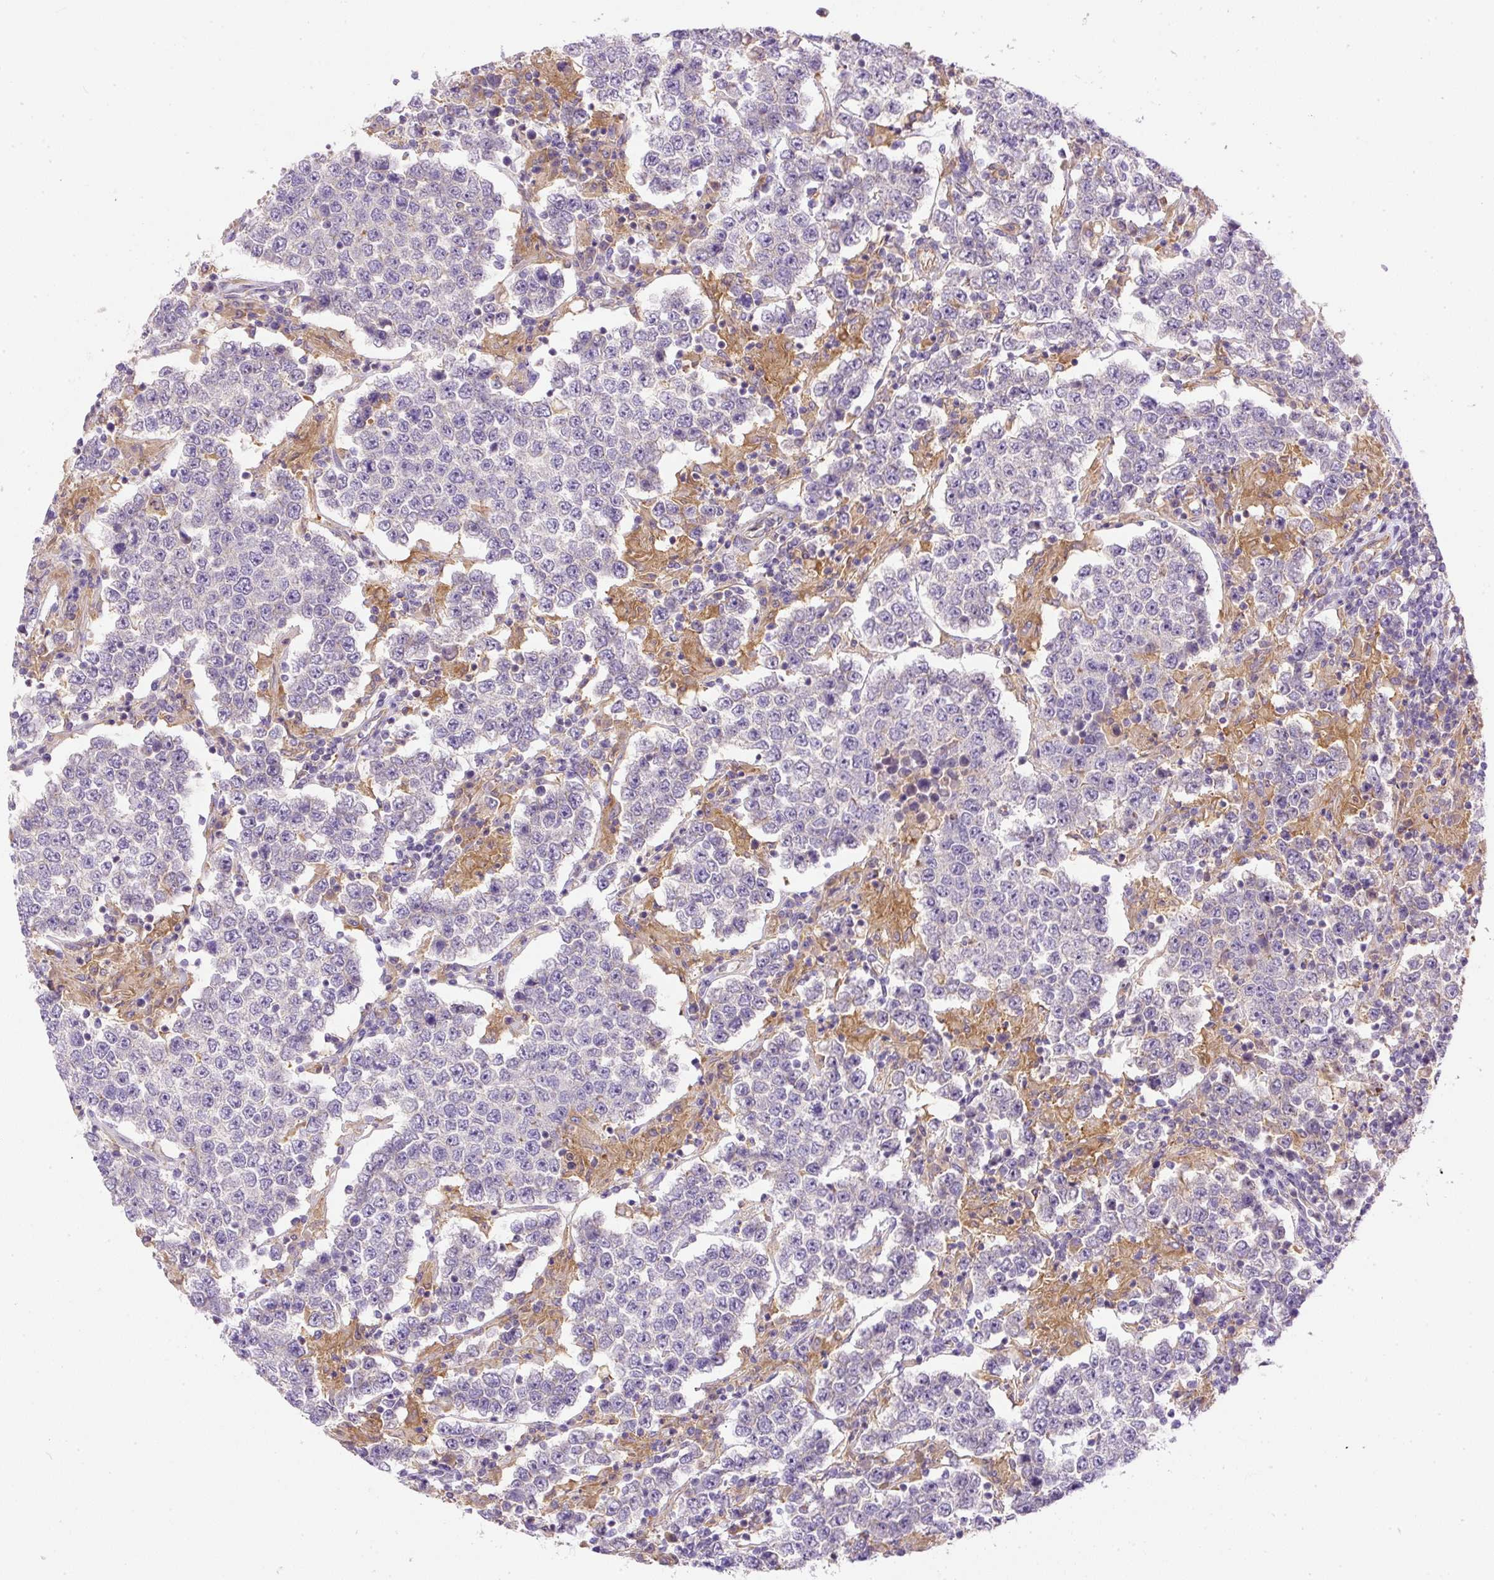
{"staining": {"intensity": "negative", "quantity": "none", "location": "none"}, "tissue": "testis cancer", "cell_type": "Tumor cells", "image_type": "cancer", "snomed": [{"axis": "morphology", "description": "Normal tissue, NOS"}, {"axis": "morphology", "description": "Urothelial carcinoma, High grade"}, {"axis": "morphology", "description": "Seminoma, NOS"}, {"axis": "morphology", "description": "Carcinoma, Embryonal, NOS"}, {"axis": "topography", "description": "Urinary bladder"}, {"axis": "topography", "description": "Testis"}], "caption": "A photomicrograph of testis cancer stained for a protein demonstrates no brown staining in tumor cells.", "gene": "DAPK1", "patient": {"sex": "male", "age": 41}}